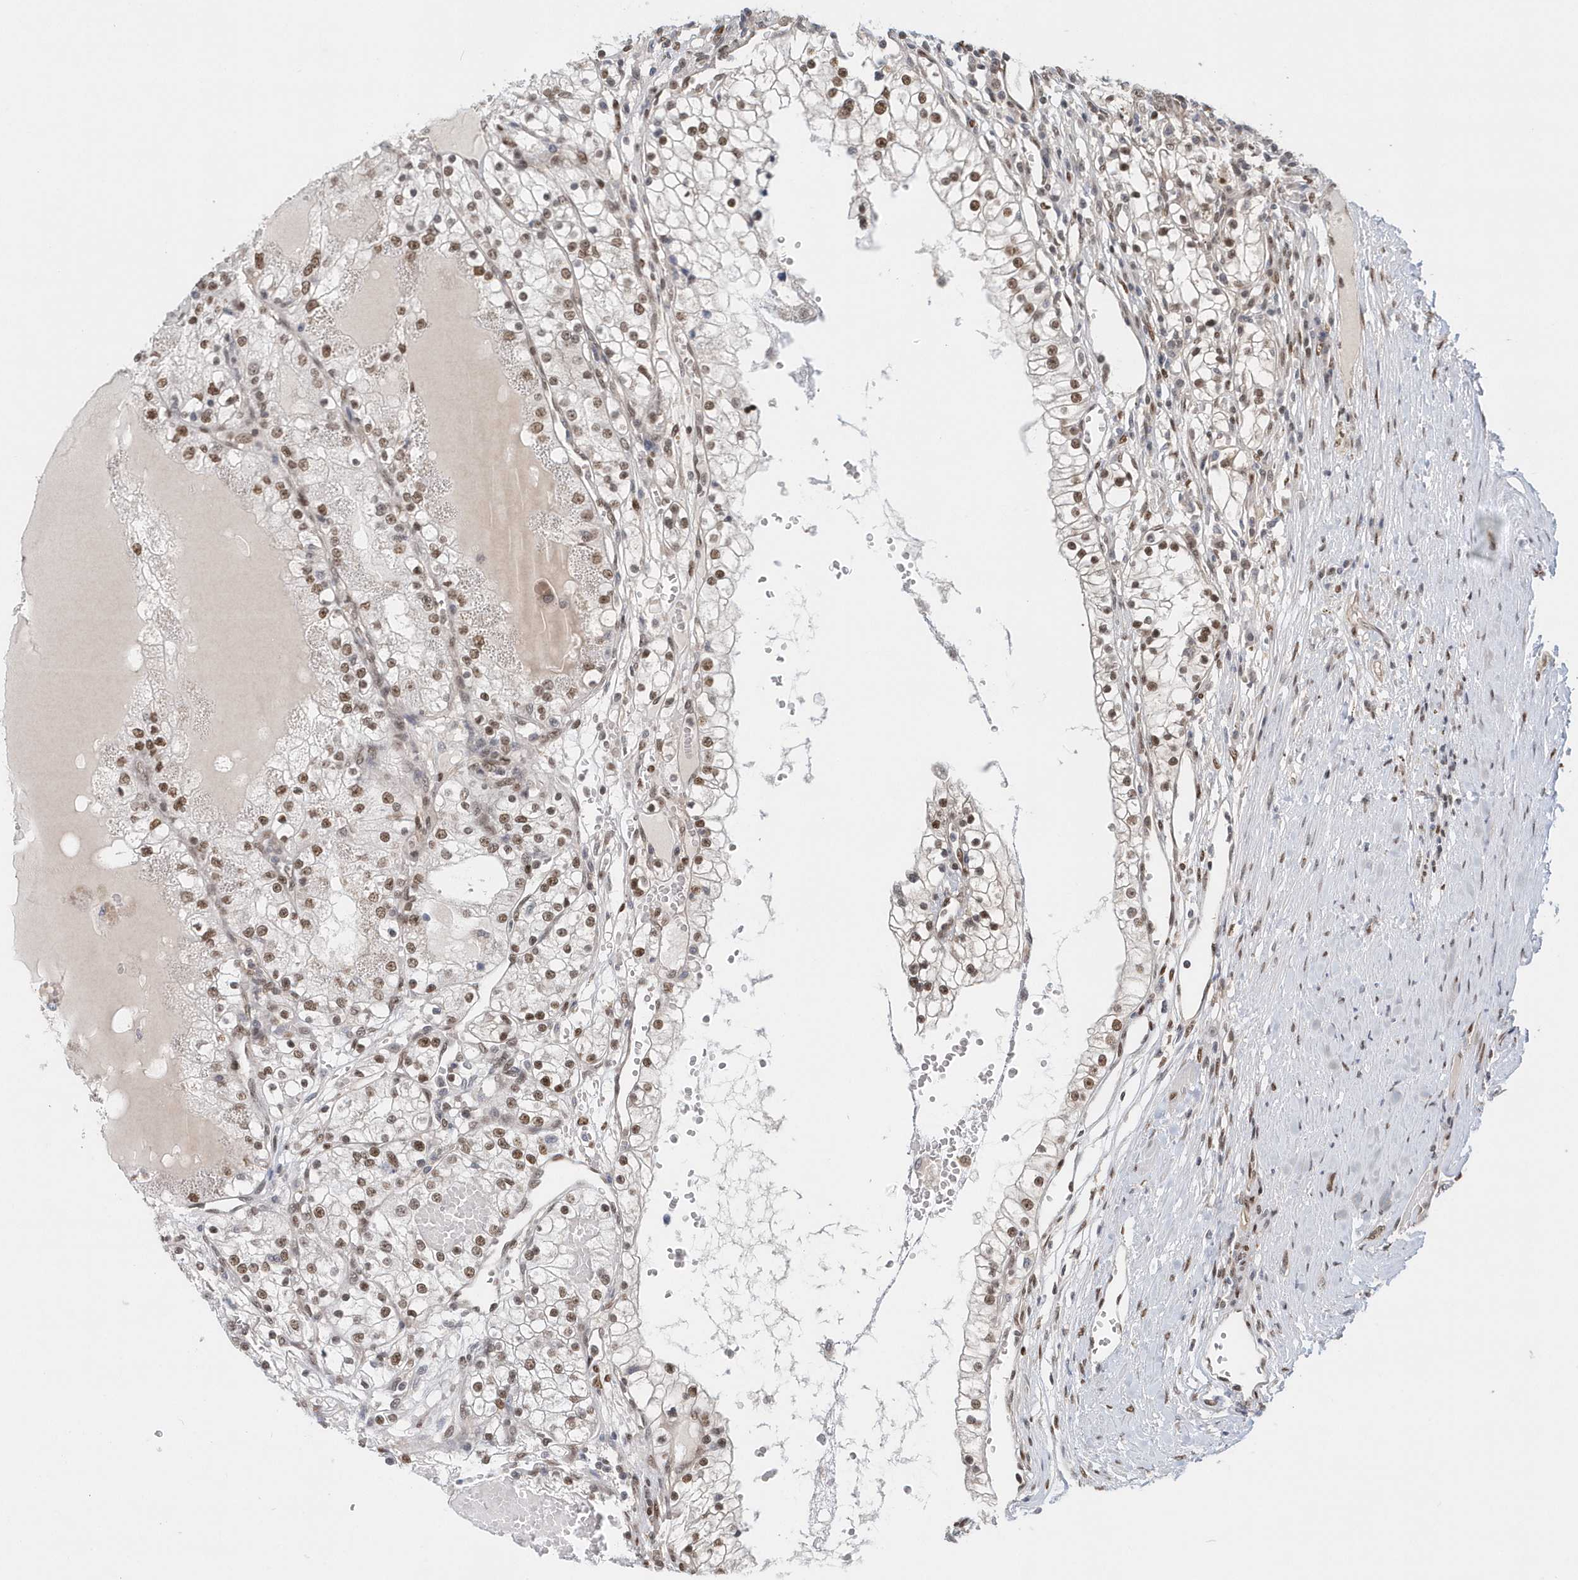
{"staining": {"intensity": "moderate", "quantity": ">75%", "location": "nuclear"}, "tissue": "renal cancer", "cell_type": "Tumor cells", "image_type": "cancer", "snomed": [{"axis": "morphology", "description": "Normal tissue, NOS"}, {"axis": "morphology", "description": "Adenocarcinoma, NOS"}, {"axis": "topography", "description": "Kidney"}], "caption": "Immunohistochemistry micrograph of human renal cancer (adenocarcinoma) stained for a protein (brown), which demonstrates medium levels of moderate nuclear staining in approximately >75% of tumor cells.", "gene": "SUMO2", "patient": {"sex": "male", "age": 68}}